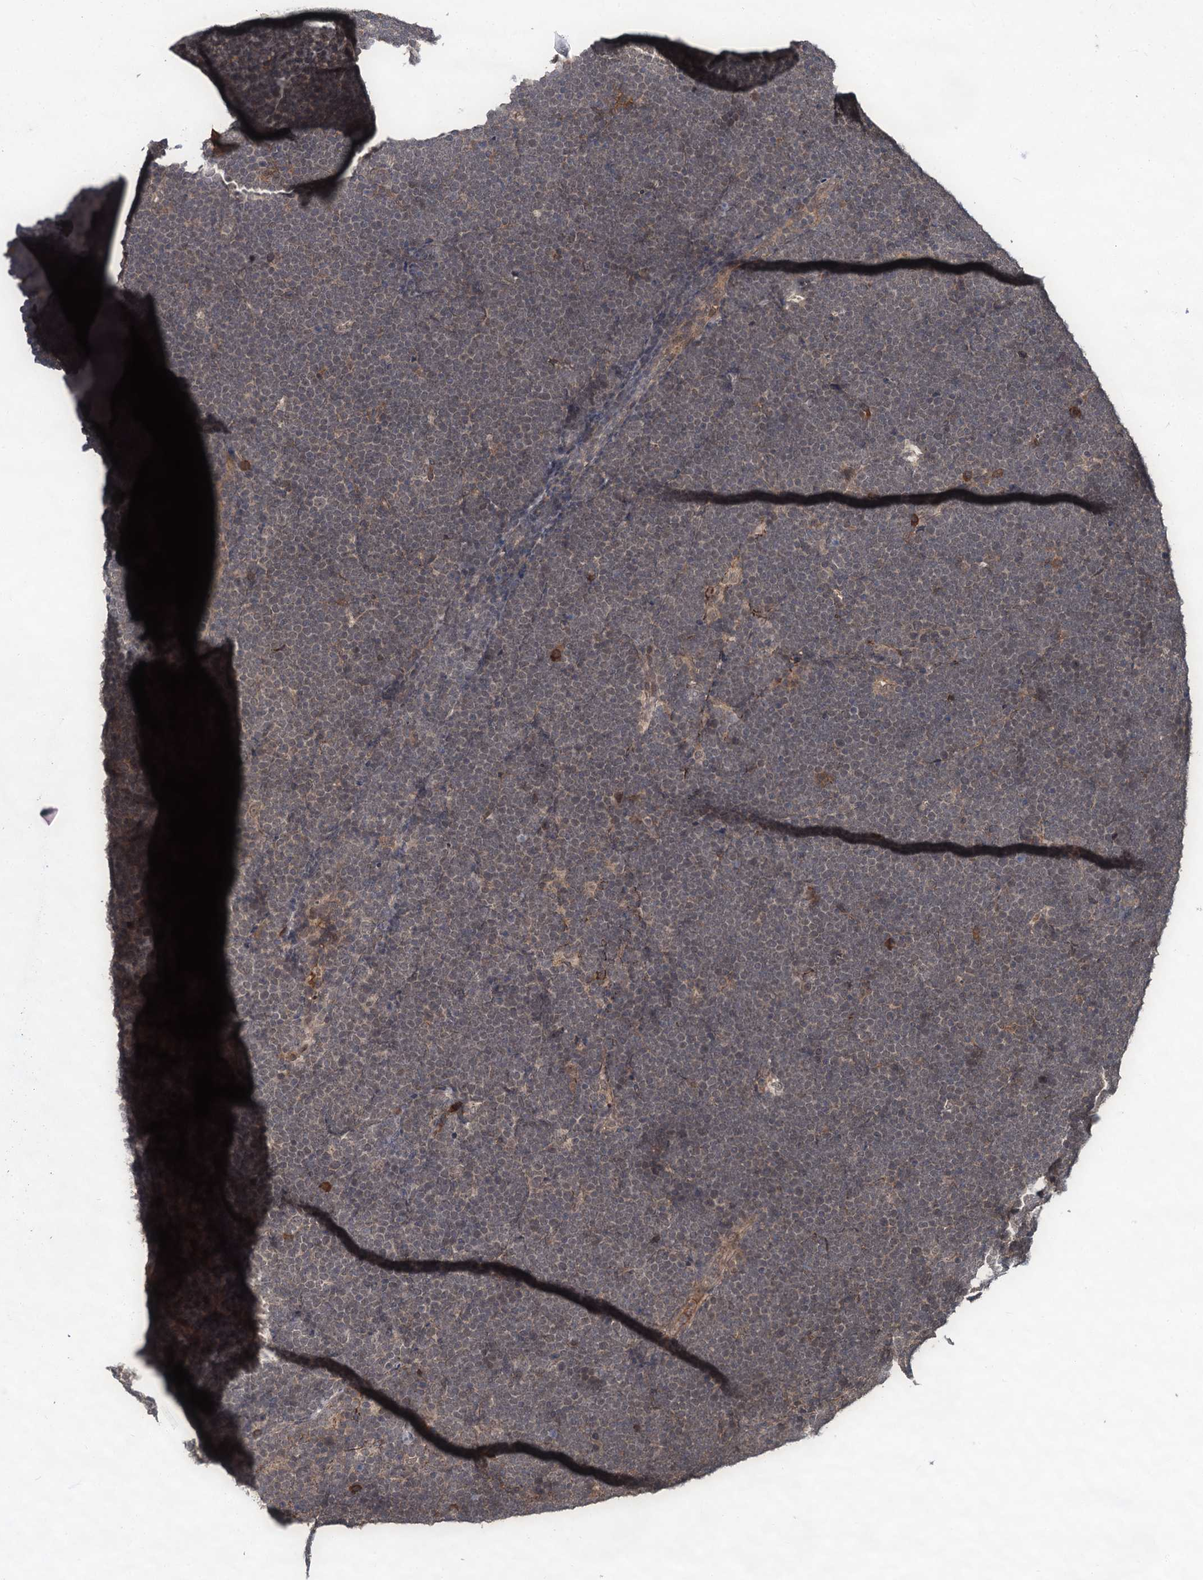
{"staining": {"intensity": "negative", "quantity": "none", "location": "none"}, "tissue": "lymphoma", "cell_type": "Tumor cells", "image_type": "cancer", "snomed": [{"axis": "morphology", "description": "Malignant lymphoma, non-Hodgkin's type, High grade"}, {"axis": "topography", "description": "Lymph node"}], "caption": "High-grade malignant lymphoma, non-Hodgkin's type was stained to show a protein in brown. There is no significant staining in tumor cells.", "gene": "MBD6", "patient": {"sex": "male", "age": 13}}